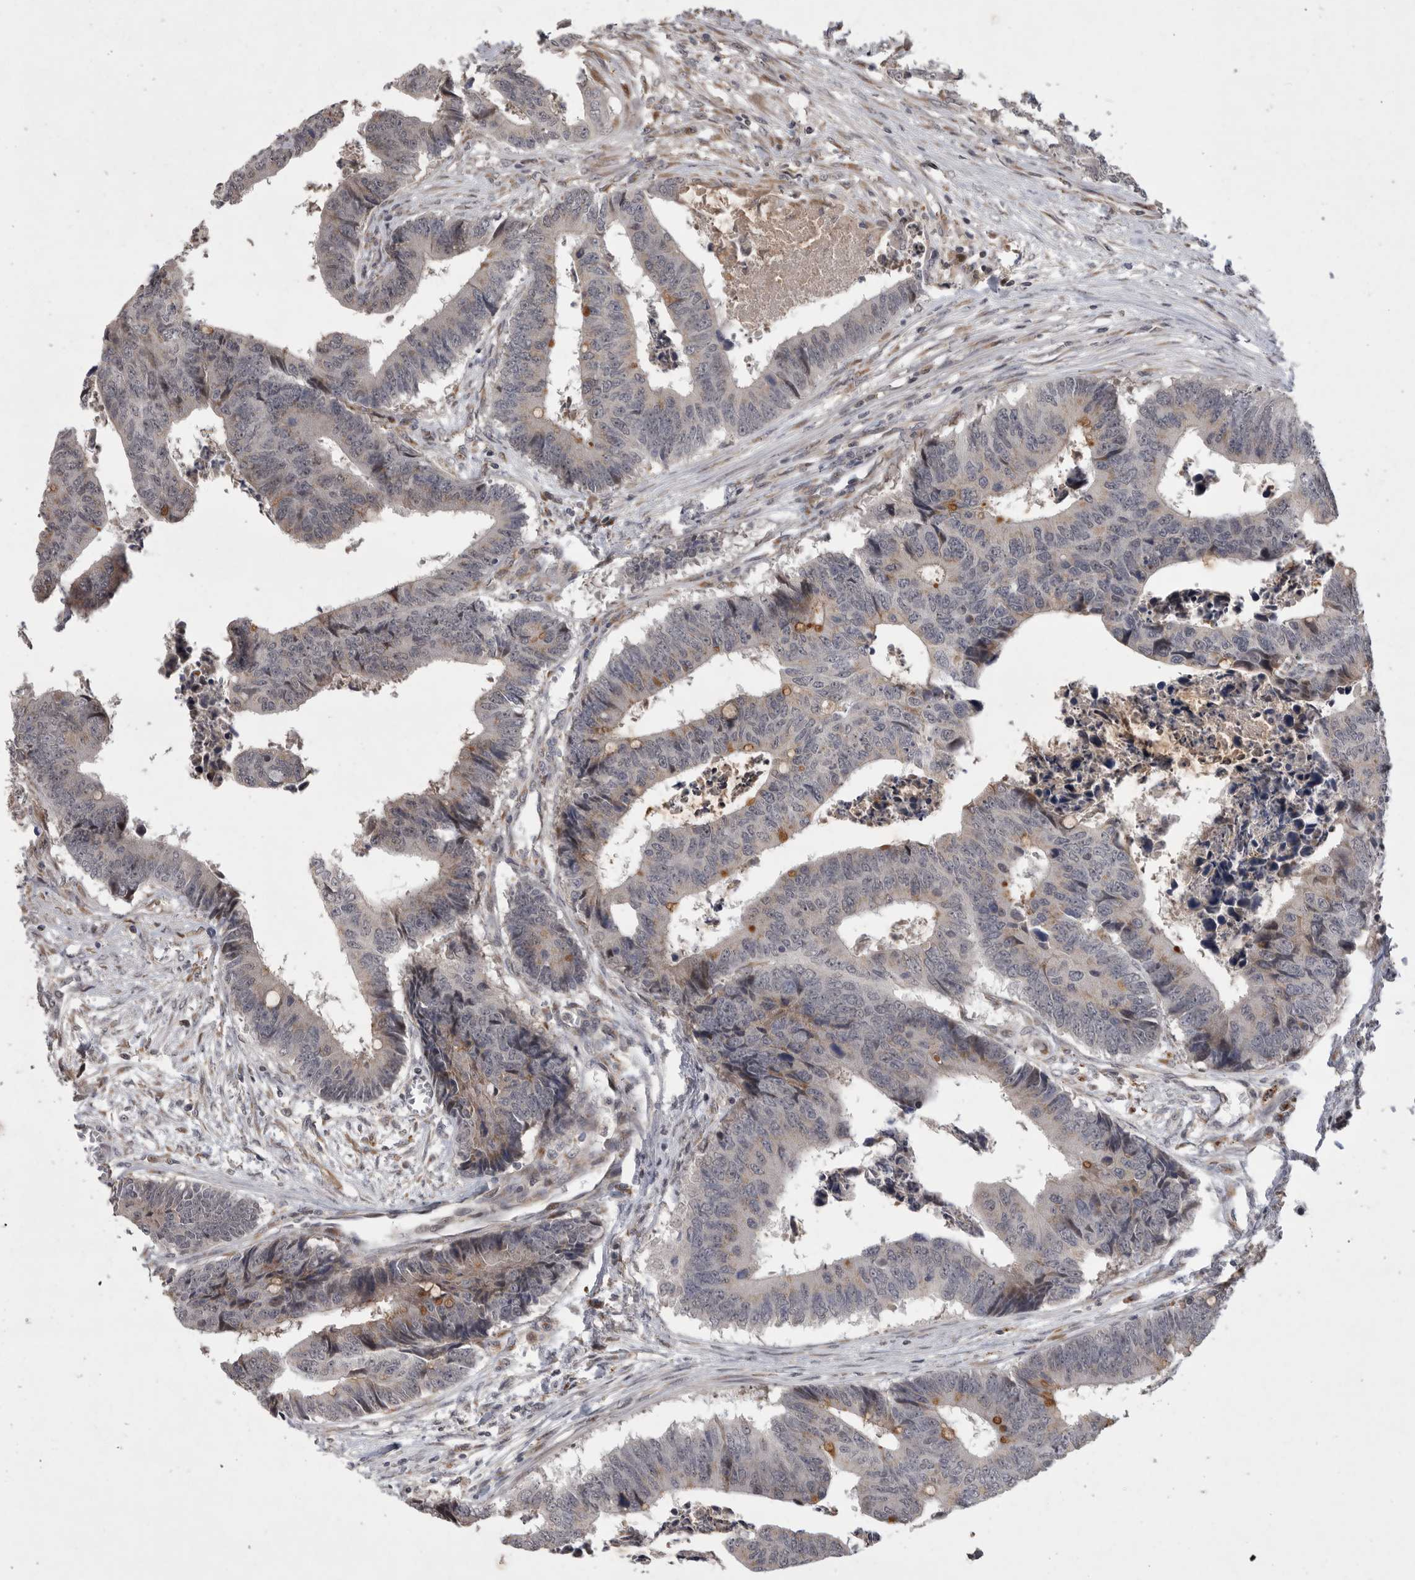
{"staining": {"intensity": "negative", "quantity": "none", "location": "none"}, "tissue": "colorectal cancer", "cell_type": "Tumor cells", "image_type": "cancer", "snomed": [{"axis": "morphology", "description": "Adenocarcinoma, NOS"}, {"axis": "topography", "description": "Rectum"}], "caption": "Immunohistochemistry micrograph of human colorectal cancer stained for a protein (brown), which shows no expression in tumor cells. (IHC, brightfield microscopy, high magnification).", "gene": "MAN2A1", "patient": {"sex": "male", "age": 84}}